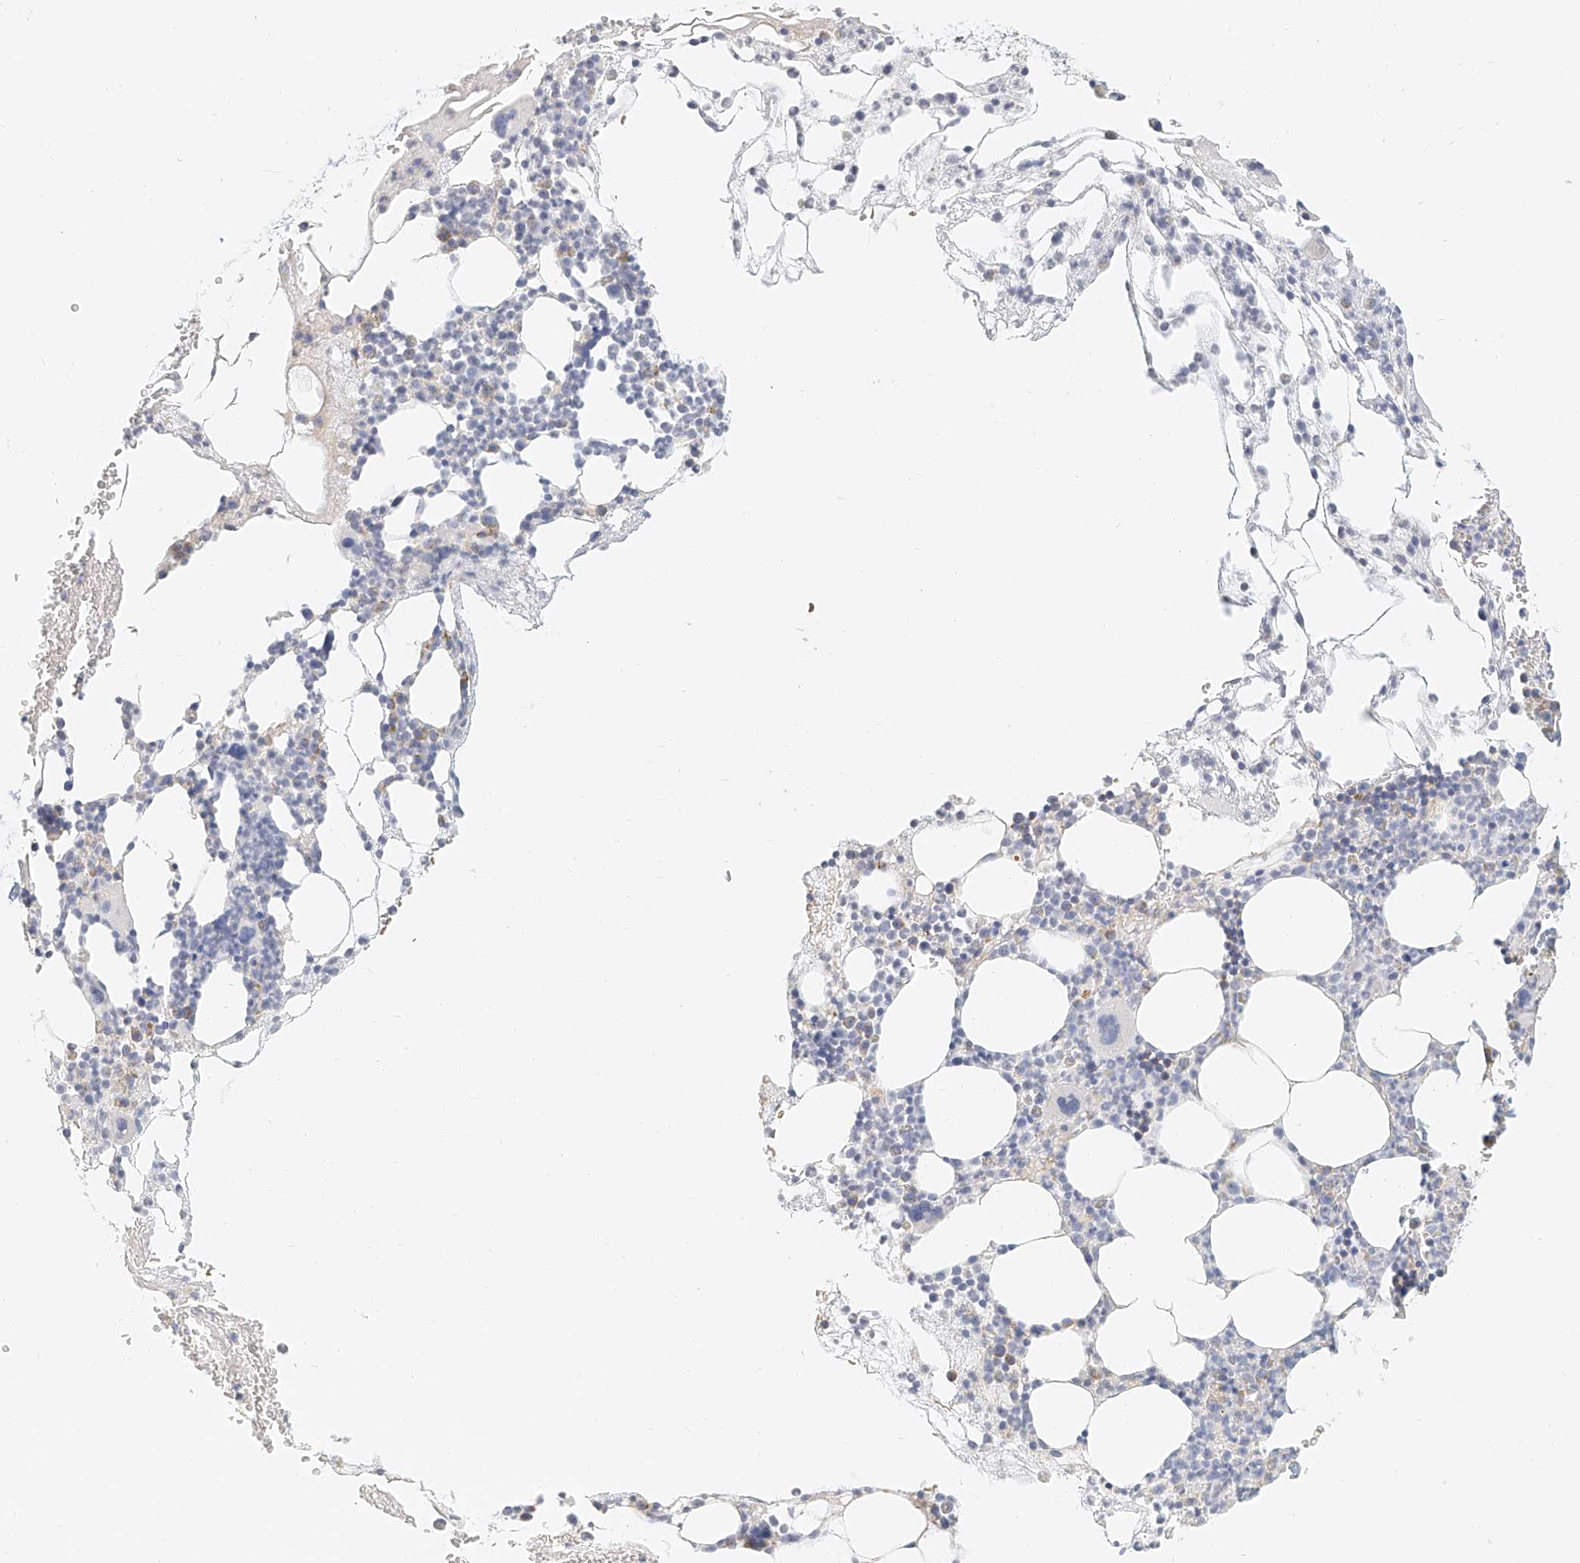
{"staining": {"intensity": "negative", "quantity": "none", "location": "none"}, "tissue": "bone marrow", "cell_type": "Hematopoietic cells", "image_type": "normal", "snomed": [{"axis": "morphology", "description": "Normal tissue, NOS"}, {"axis": "morphology", "description": "Inflammation, NOS"}, {"axis": "topography", "description": "Bone marrow"}], "caption": "High magnification brightfield microscopy of benign bone marrow stained with DAB (3,3'-diaminobenzidine) (brown) and counterstained with hematoxylin (blue): hematopoietic cells show no significant positivity. (Immunohistochemistry (ihc), brightfield microscopy, high magnification).", "gene": "CXorf58", "patient": {"sex": "female", "age": 78}}